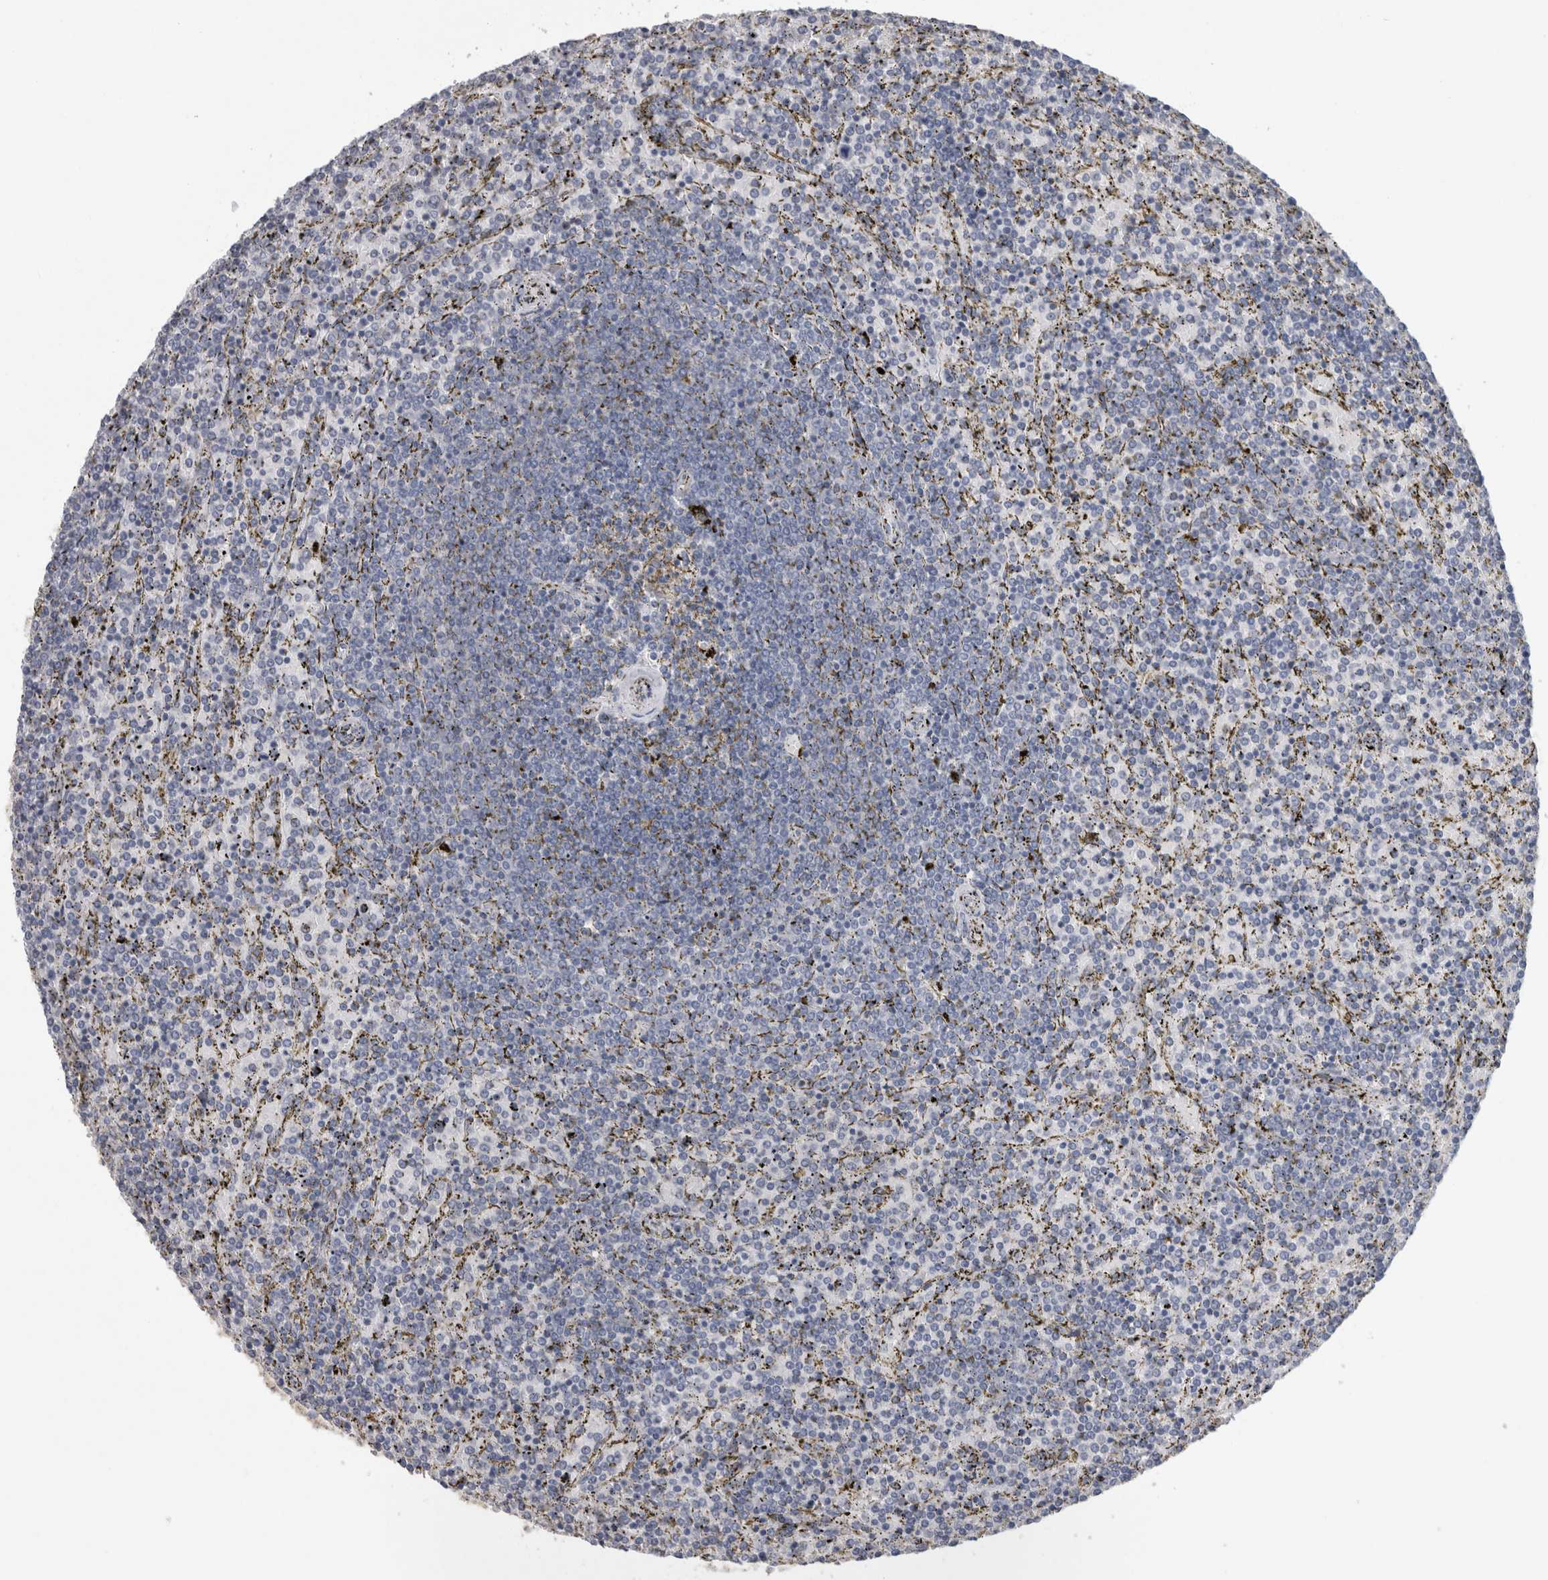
{"staining": {"intensity": "negative", "quantity": "none", "location": "none"}, "tissue": "lymphoma", "cell_type": "Tumor cells", "image_type": "cancer", "snomed": [{"axis": "morphology", "description": "Malignant lymphoma, non-Hodgkin's type, Low grade"}, {"axis": "topography", "description": "Spleen"}], "caption": "This is a histopathology image of IHC staining of low-grade malignant lymphoma, non-Hodgkin's type, which shows no positivity in tumor cells.", "gene": "NEFM", "patient": {"sex": "female", "age": 77}}